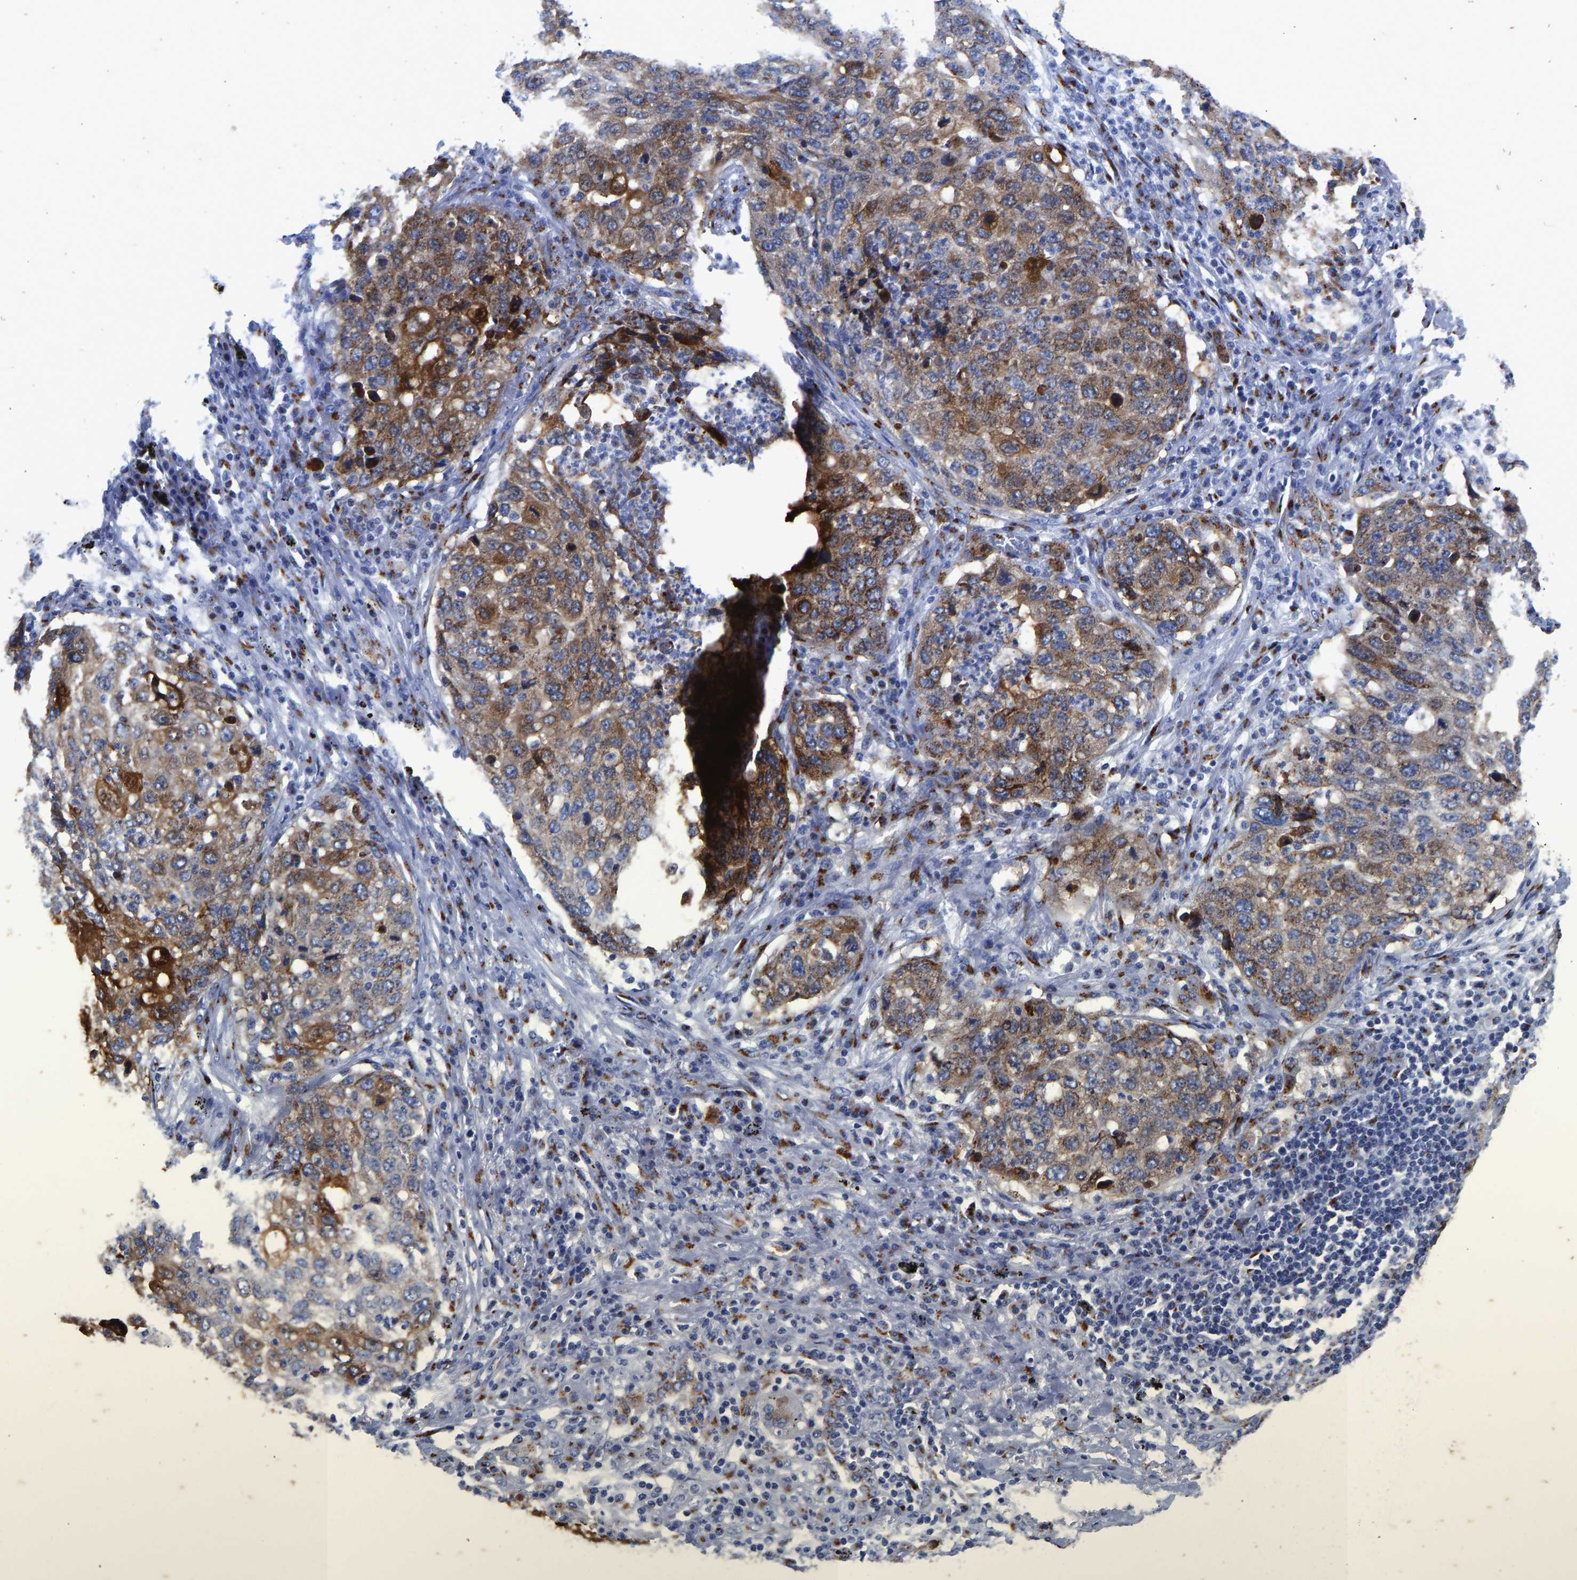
{"staining": {"intensity": "moderate", "quantity": ">75%", "location": "cytoplasmic/membranous"}, "tissue": "lung cancer", "cell_type": "Tumor cells", "image_type": "cancer", "snomed": [{"axis": "morphology", "description": "Squamous cell carcinoma, NOS"}, {"axis": "topography", "description": "Lung"}], "caption": "The image displays a brown stain indicating the presence of a protein in the cytoplasmic/membranous of tumor cells in lung cancer. The staining was performed using DAB to visualize the protein expression in brown, while the nuclei were stained in blue with hematoxylin (Magnification: 20x).", "gene": "TMEM87A", "patient": {"sex": "female", "age": 63}}